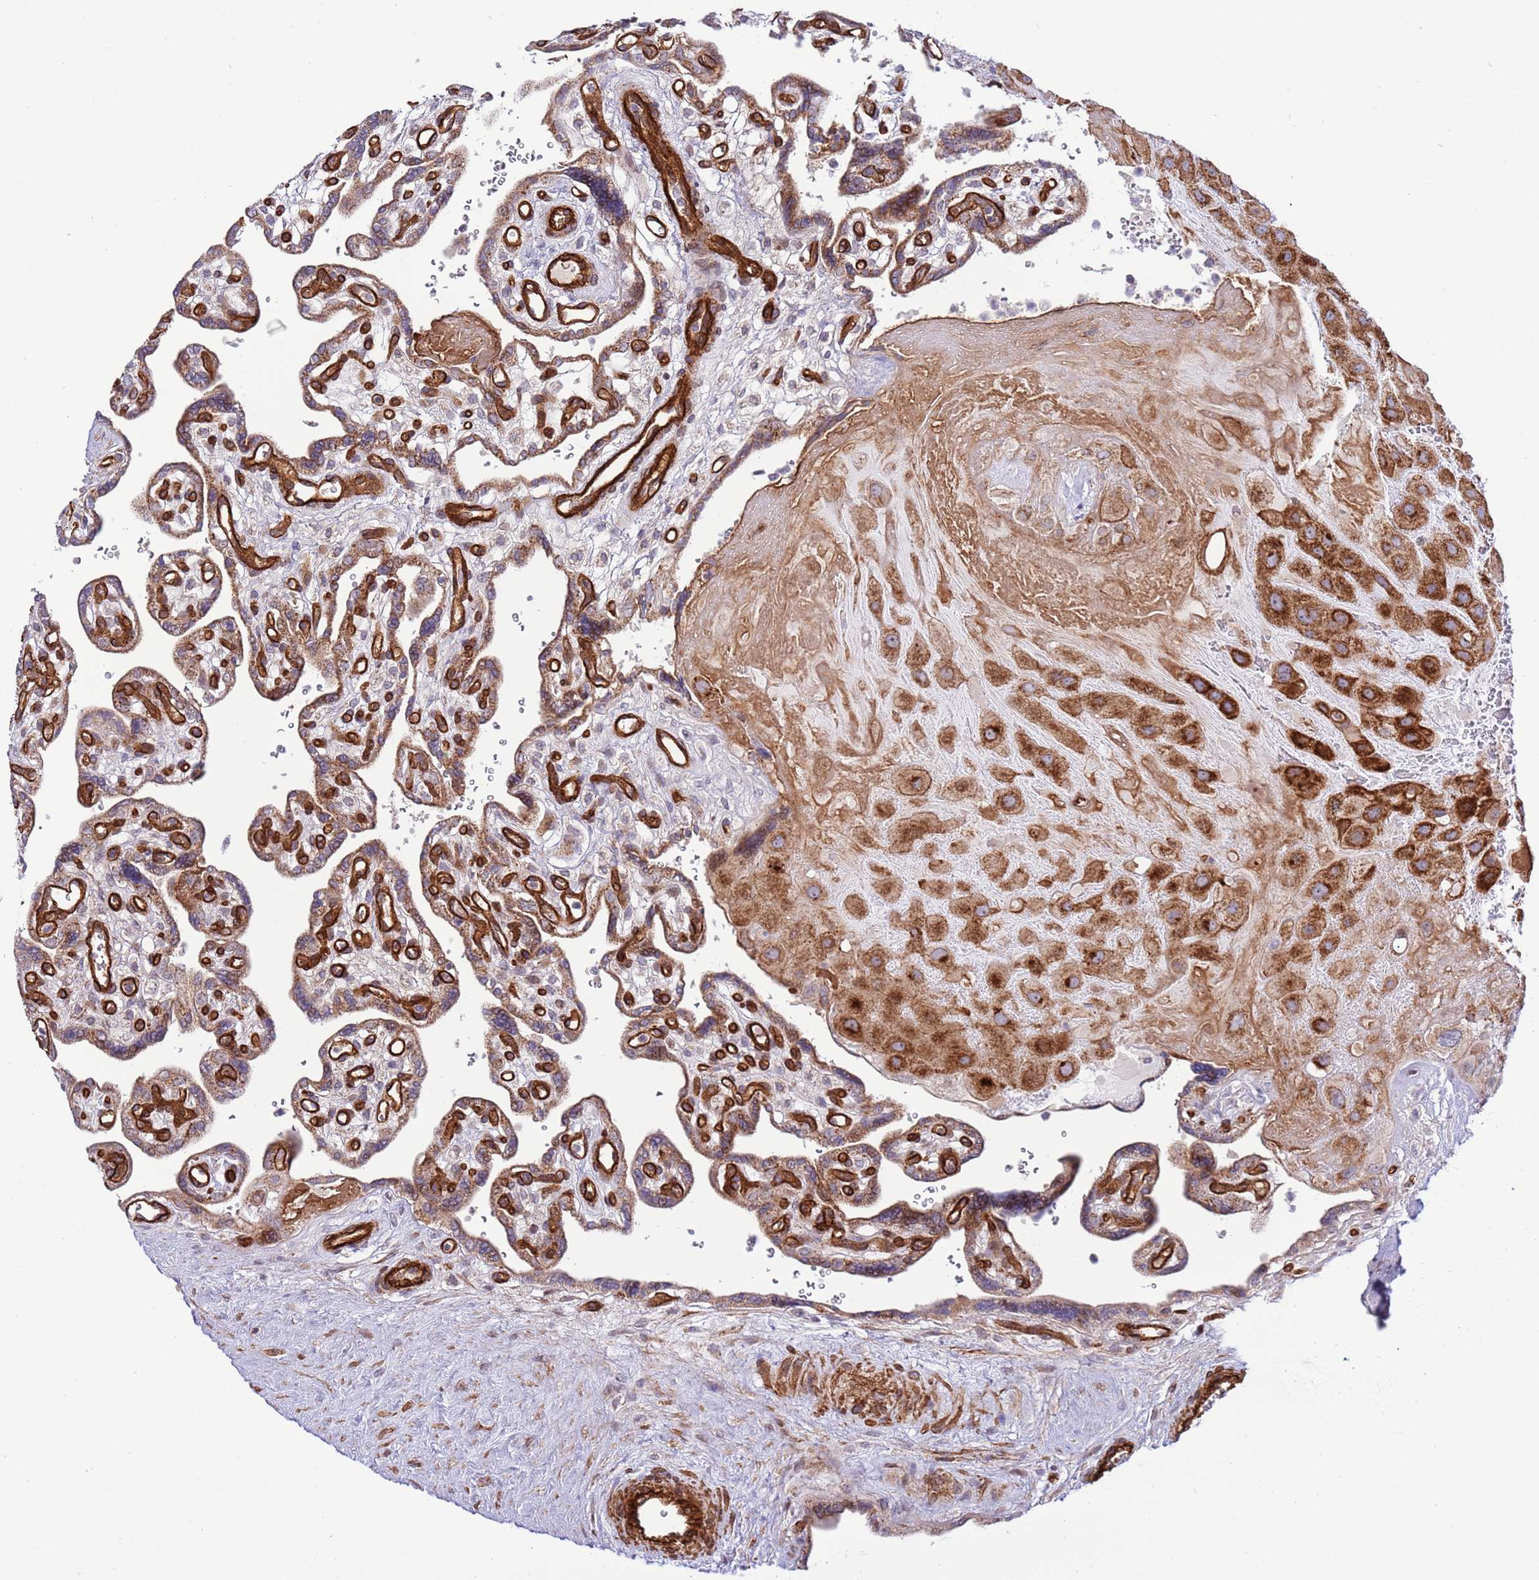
{"staining": {"intensity": "strong", "quantity": ">75%", "location": "cytoplasmic/membranous"}, "tissue": "placenta", "cell_type": "Decidual cells", "image_type": "normal", "snomed": [{"axis": "morphology", "description": "Normal tissue, NOS"}, {"axis": "topography", "description": "Placenta"}], "caption": "High-magnification brightfield microscopy of normal placenta stained with DAB (brown) and counterstained with hematoxylin (blue). decidual cells exhibit strong cytoplasmic/membranous staining is present in about>75% of cells. Immunohistochemistry (ihc) stains the protein of interest in brown and the nuclei are stained blue.", "gene": "NEK3", "patient": {"sex": "female", "age": 39}}